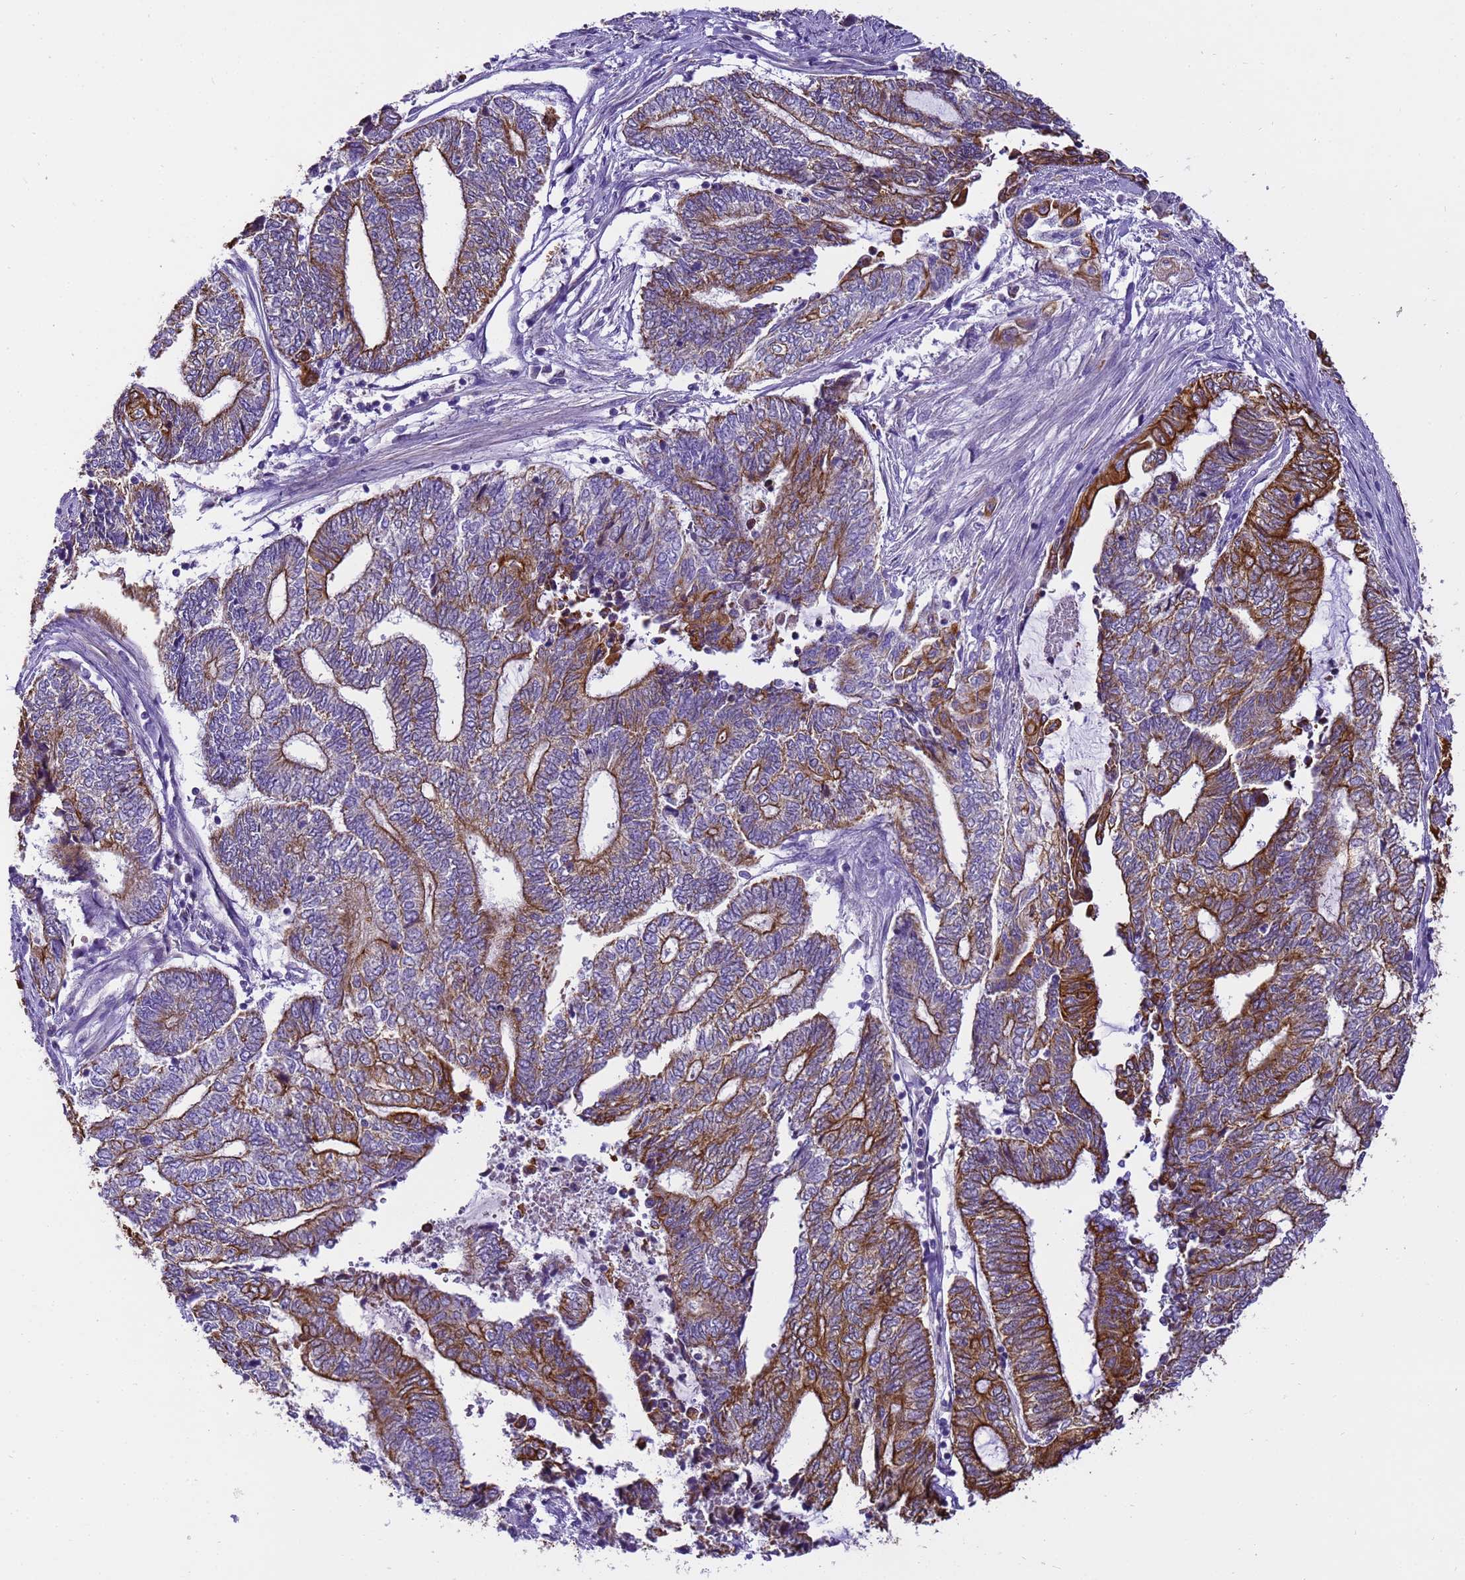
{"staining": {"intensity": "strong", "quantity": "25%-75%", "location": "cytoplasmic/membranous"}, "tissue": "endometrial cancer", "cell_type": "Tumor cells", "image_type": "cancer", "snomed": [{"axis": "morphology", "description": "Adenocarcinoma, NOS"}, {"axis": "topography", "description": "Uterus"}, {"axis": "topography", "description": "Endometrium"}], "caption": "Immunohistochemical staining of human endometrial cancer reveals high levels of strong cytoplasmic/membranous protein staining in about 25%-75% of tumor cells.", "gene": "PIEZO2", "patient": {"sex": "female", "age": 70}}